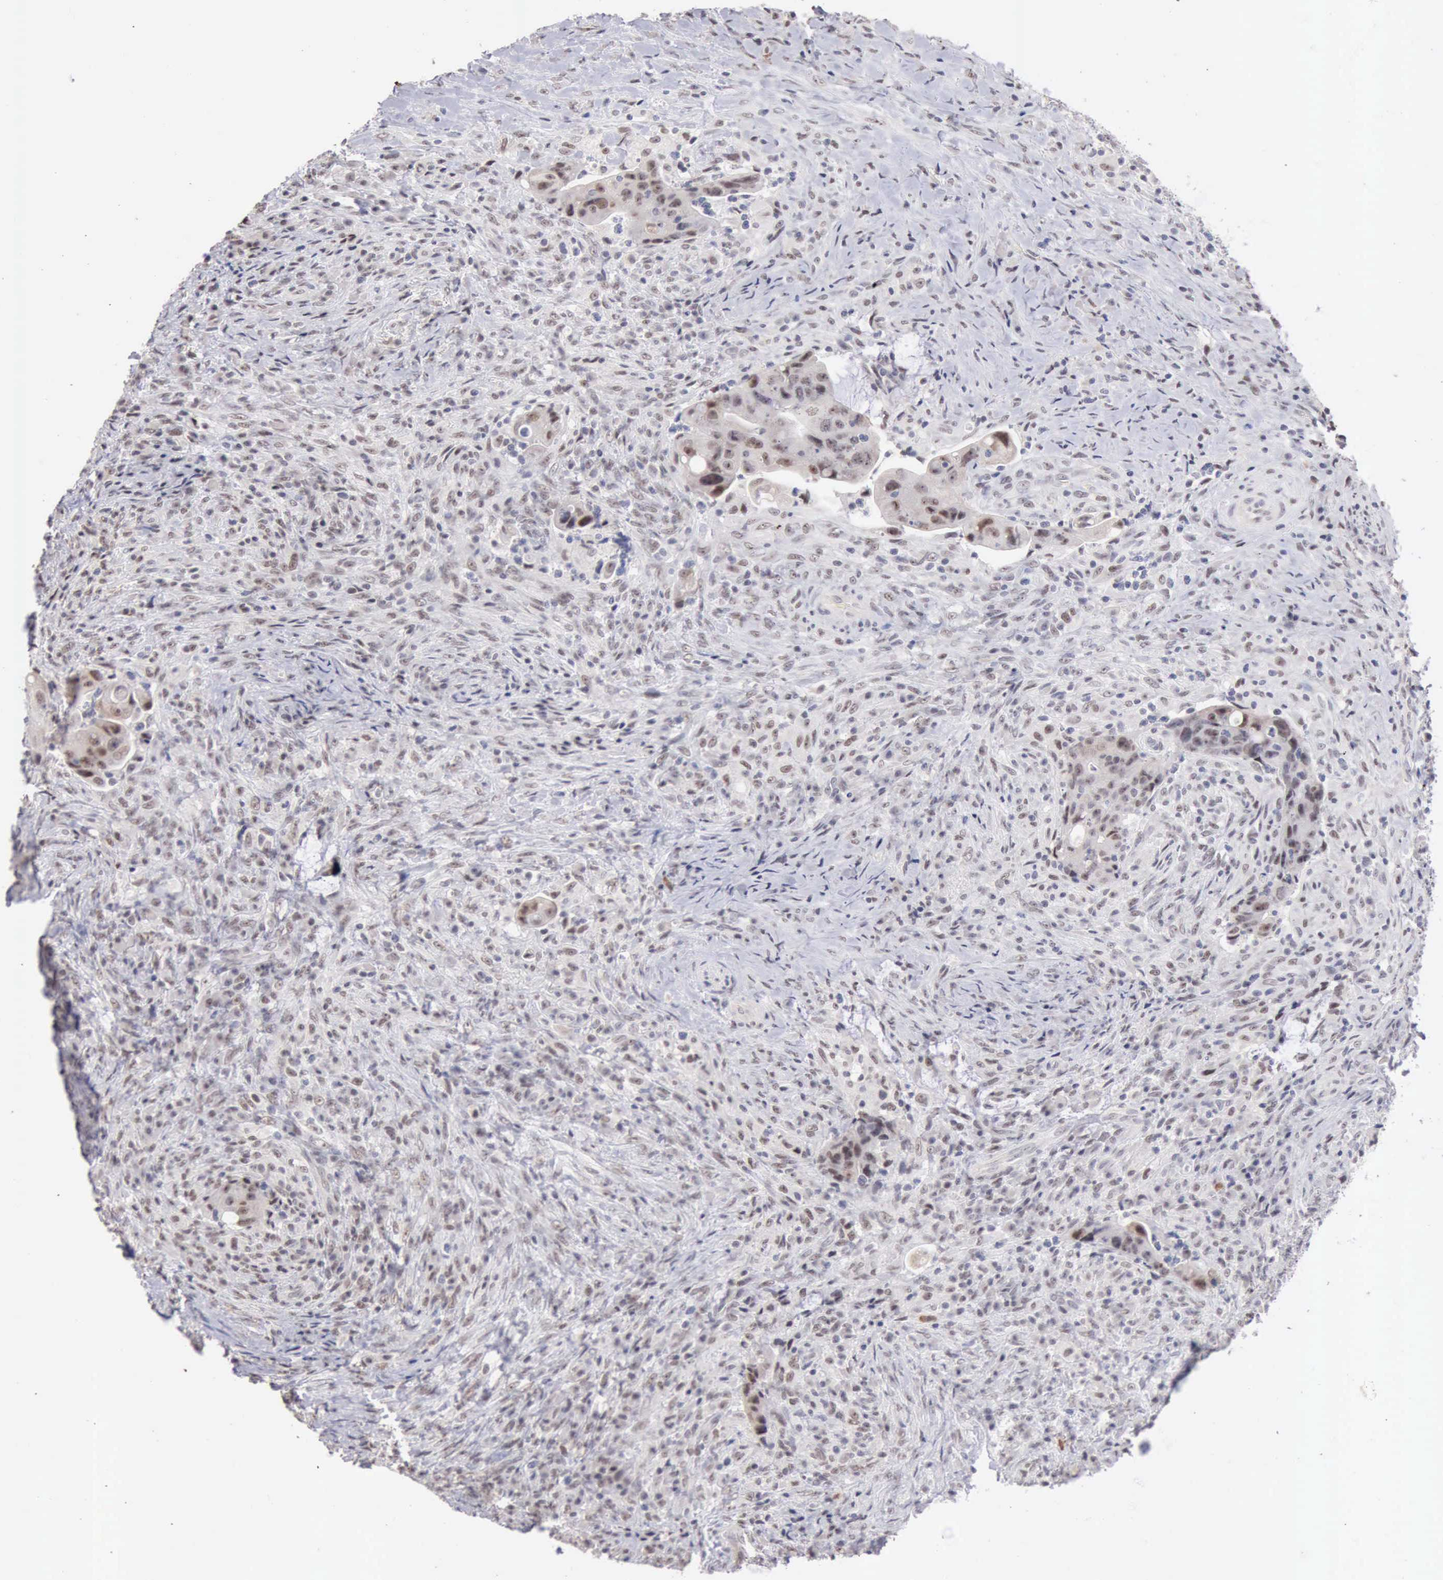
{"staining": {"intensity": "moderate", "quantity": "<25%", "location": "nuclear"}, "tissue": "colorectal cancer", "cell_type": "Tumor cells", "image_type": "cancer", "snomed": [{"axis": "morphology", "description": "Adenocarcinoma, NOS"}, {"axis": "topography", "description": "Rectum"}], "caption": "Colorectal adenocarcinoma stained for a protein (brown) demonstrates moderate nuclear positive staining in about <25% of tumor cells.", "gene": "TAF1", "patient": {"sex": "female", "age": 71}}